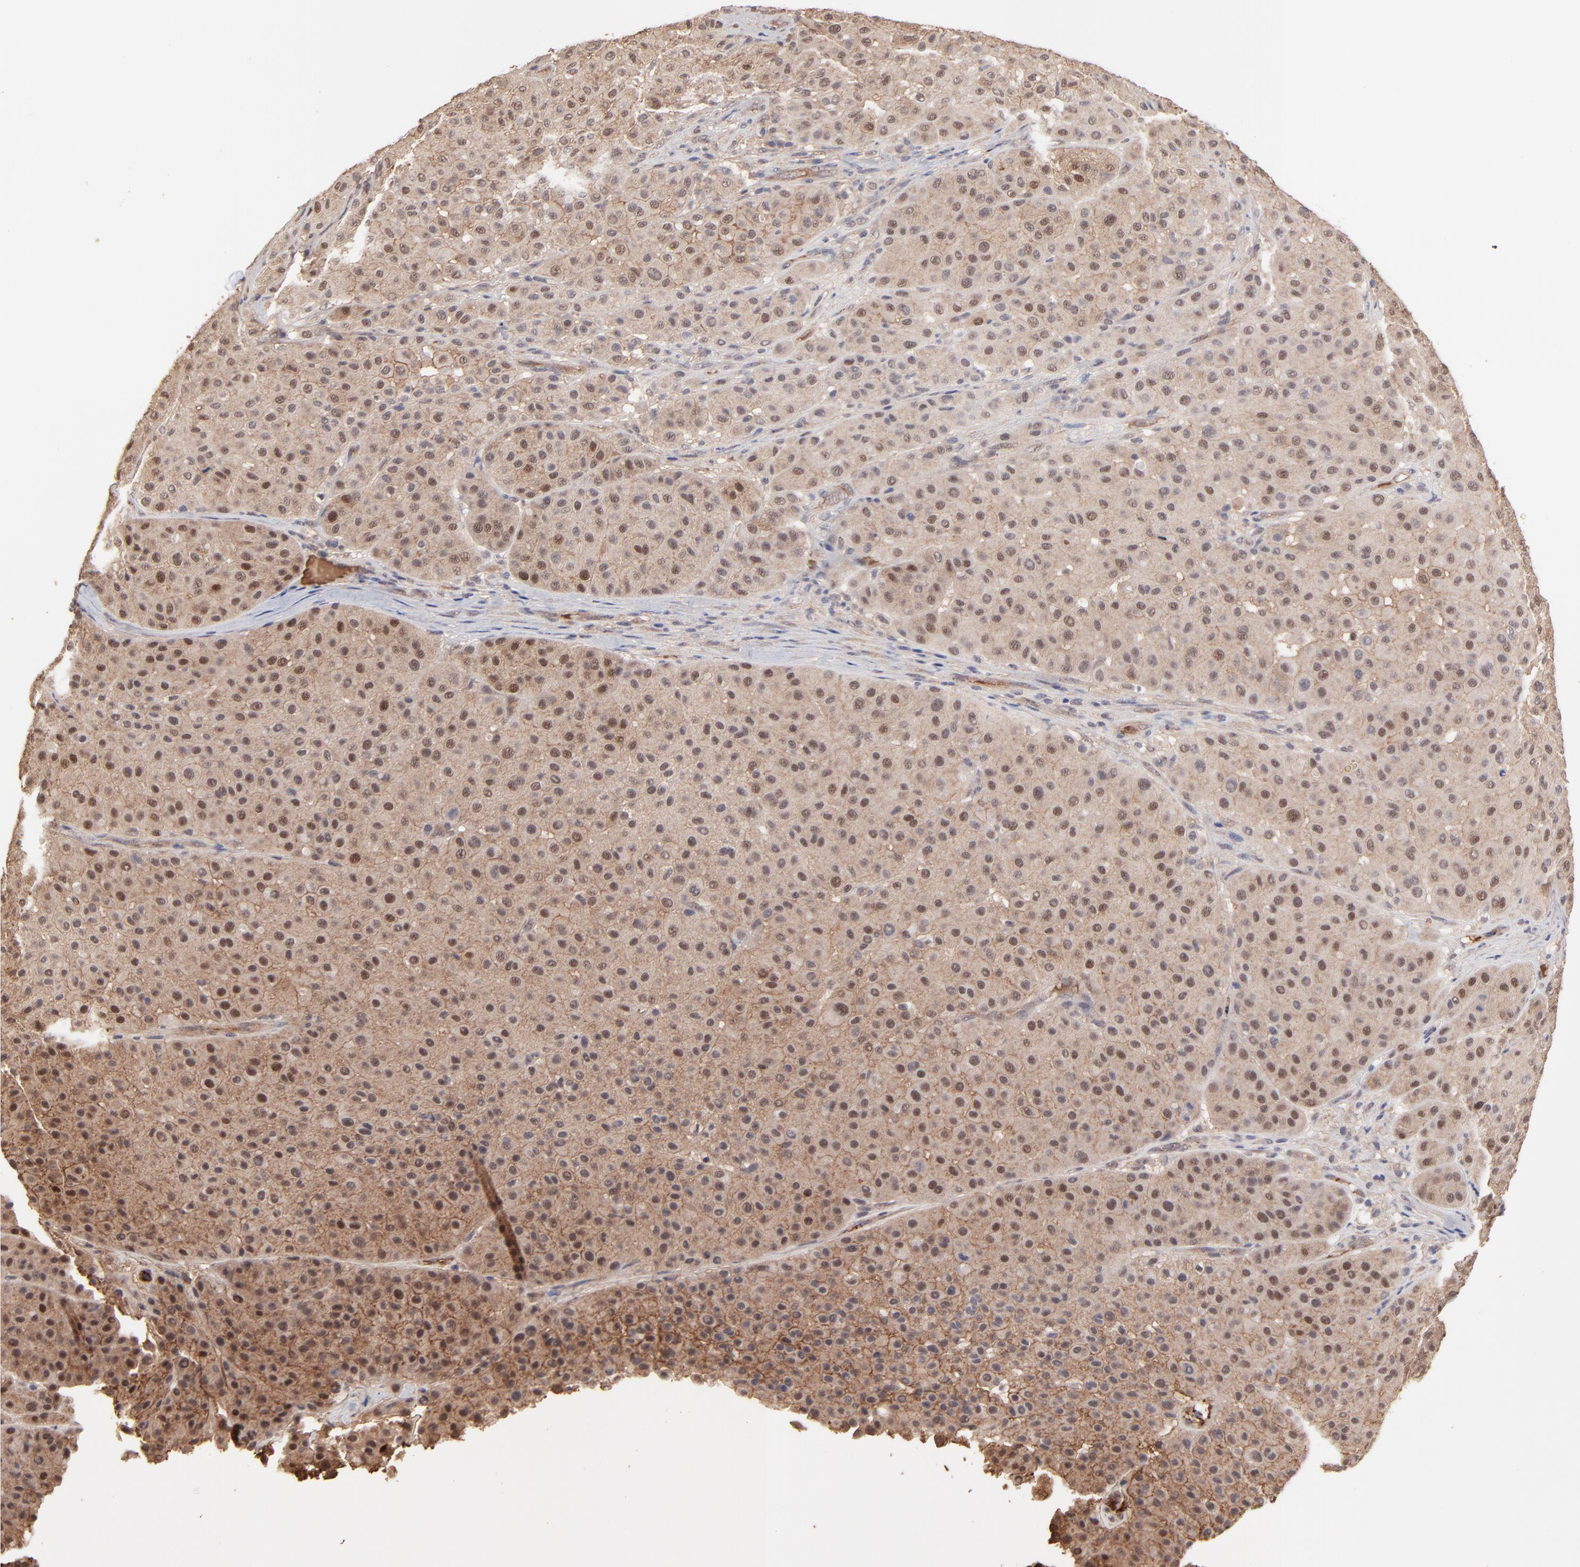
{"staining": {"intensity": "moderate", "quantity": ">75%", "location": "cytoplasmic/membranous,nuclear"}, "tissue": "melanoma", "cell_type": "Tumor cells", "image_type": "cancer", "snomed": [{"axis": "morphology", "description": "Normal tissue, NOS"}, {"axis": "morphology", "description": "Malignant melanoma, Metastatic site"}, {"axis": "topography", "description": "Skin"}], "caption": "Tumor cells reveal moderate cytoplasmic/membranous and nuclear staining in approximately >75% of cells in malignant melanoma (metastatic site).", "gene": "PSMD14", "patient": {"sex": "male", "age": 41}}